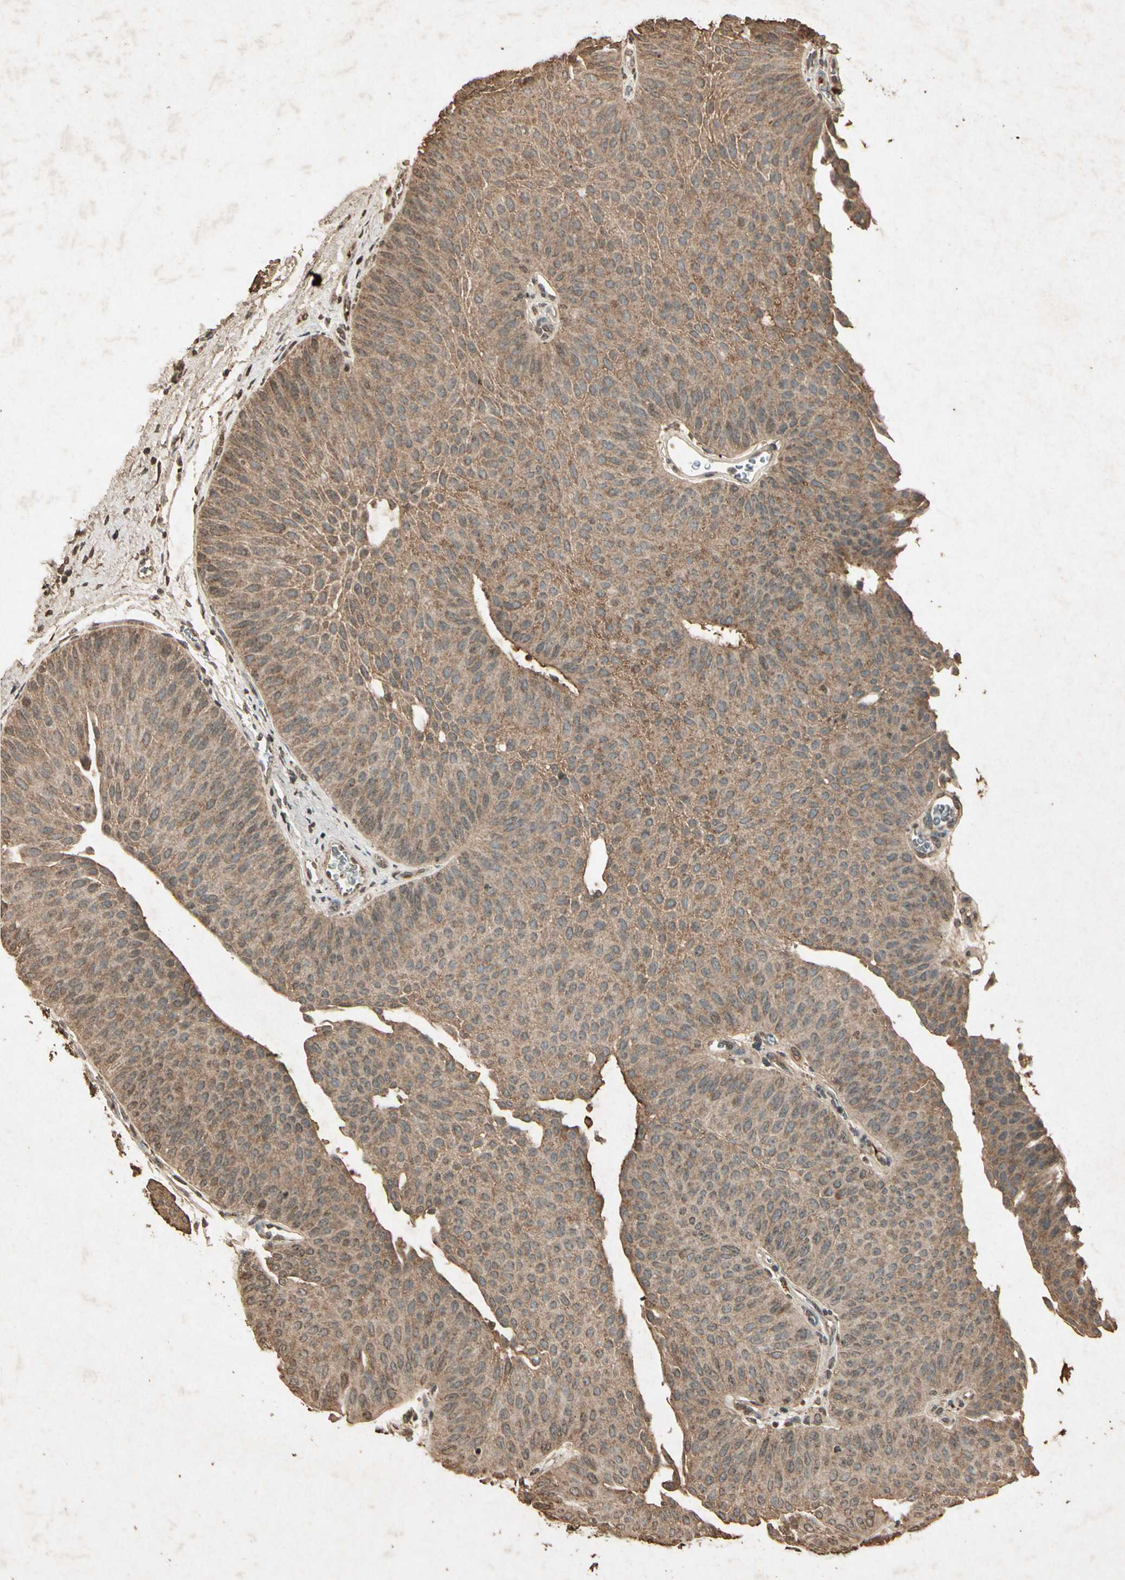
{"staining": {"intensity": "moderate", "quantity": ">75%", "location": "cytoplasmic/membranous"}, "tissue": "urothelial cancer", "cell_type": "Tumor cells", "image_type": "cancer", "snomed": [{"axis": "morphology", "description": "Urothelial carcinoma, Low grade"}, {"axis": "topography", "description": "Urinary bladder"}], "caption": "Immunohistochemical staining of urothelial cancer exhibits medium levels of moderate cytoplasmic/membranous protein expression in about >75% of tumor cells.", "gene": "GC", "patient": {"sex": "female", "age": 60}}